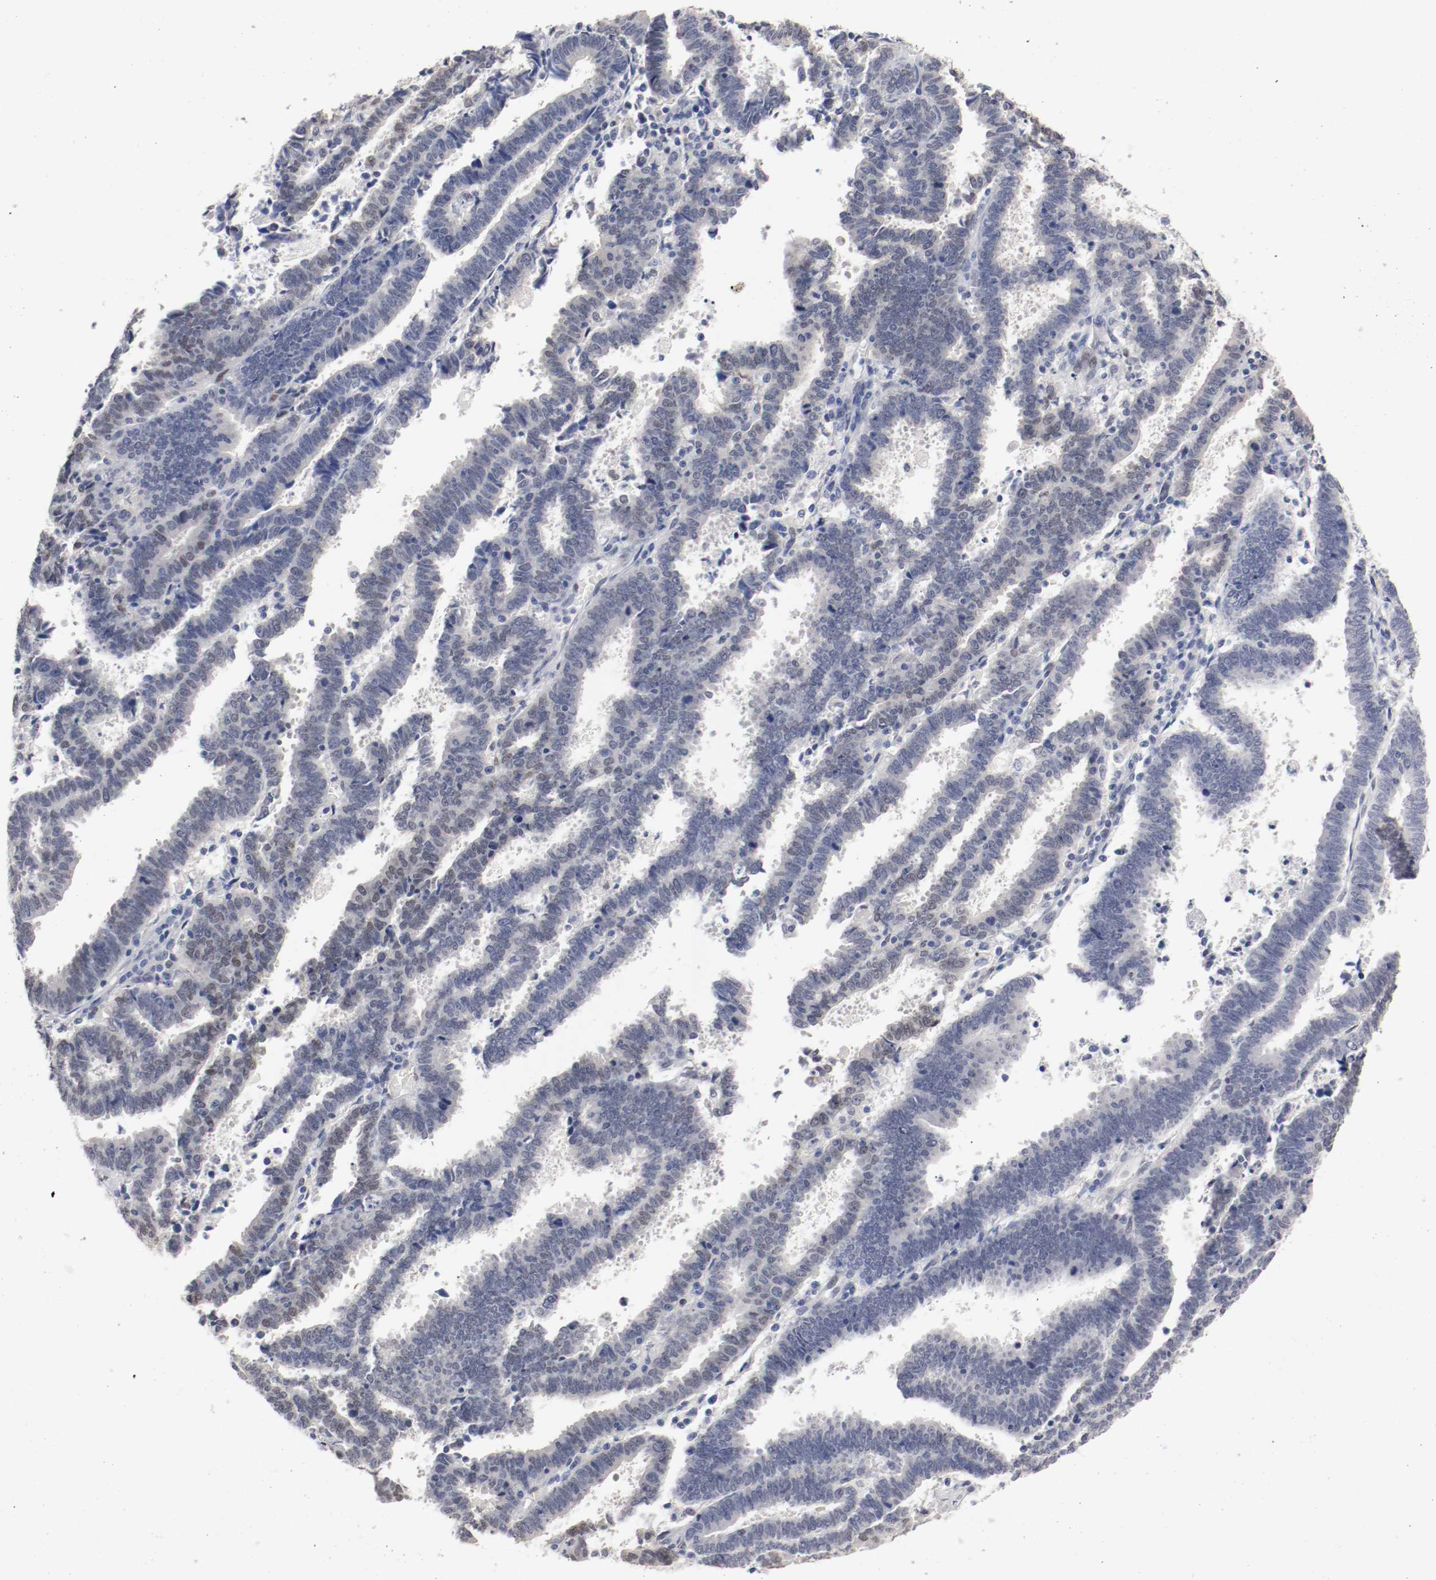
{"staining": {"intensity": "weak", "quantity": "25%-75%", "location": "cytoplasmic/membranous,nuclear"}, "tissue": "endometrial cancer", "cell_type": "Tumor cells", "image_type": "cancer", "snomed": [{"axis": "morphology", "description": "Adenocarcinoma, NOS"}, {"axis": "topography", "description": "Uterus"}], "caption": "This histopathology image reveals immunohistochemistry (IHC) staining of human adenocarcinoma (endometrial), with low weak cytoplasmic/membranous and nuclear staining in approximately 25%-75% of tumor cells.", "gene": "FOSL2", "patient": {"sex": "female", "age": 83}}